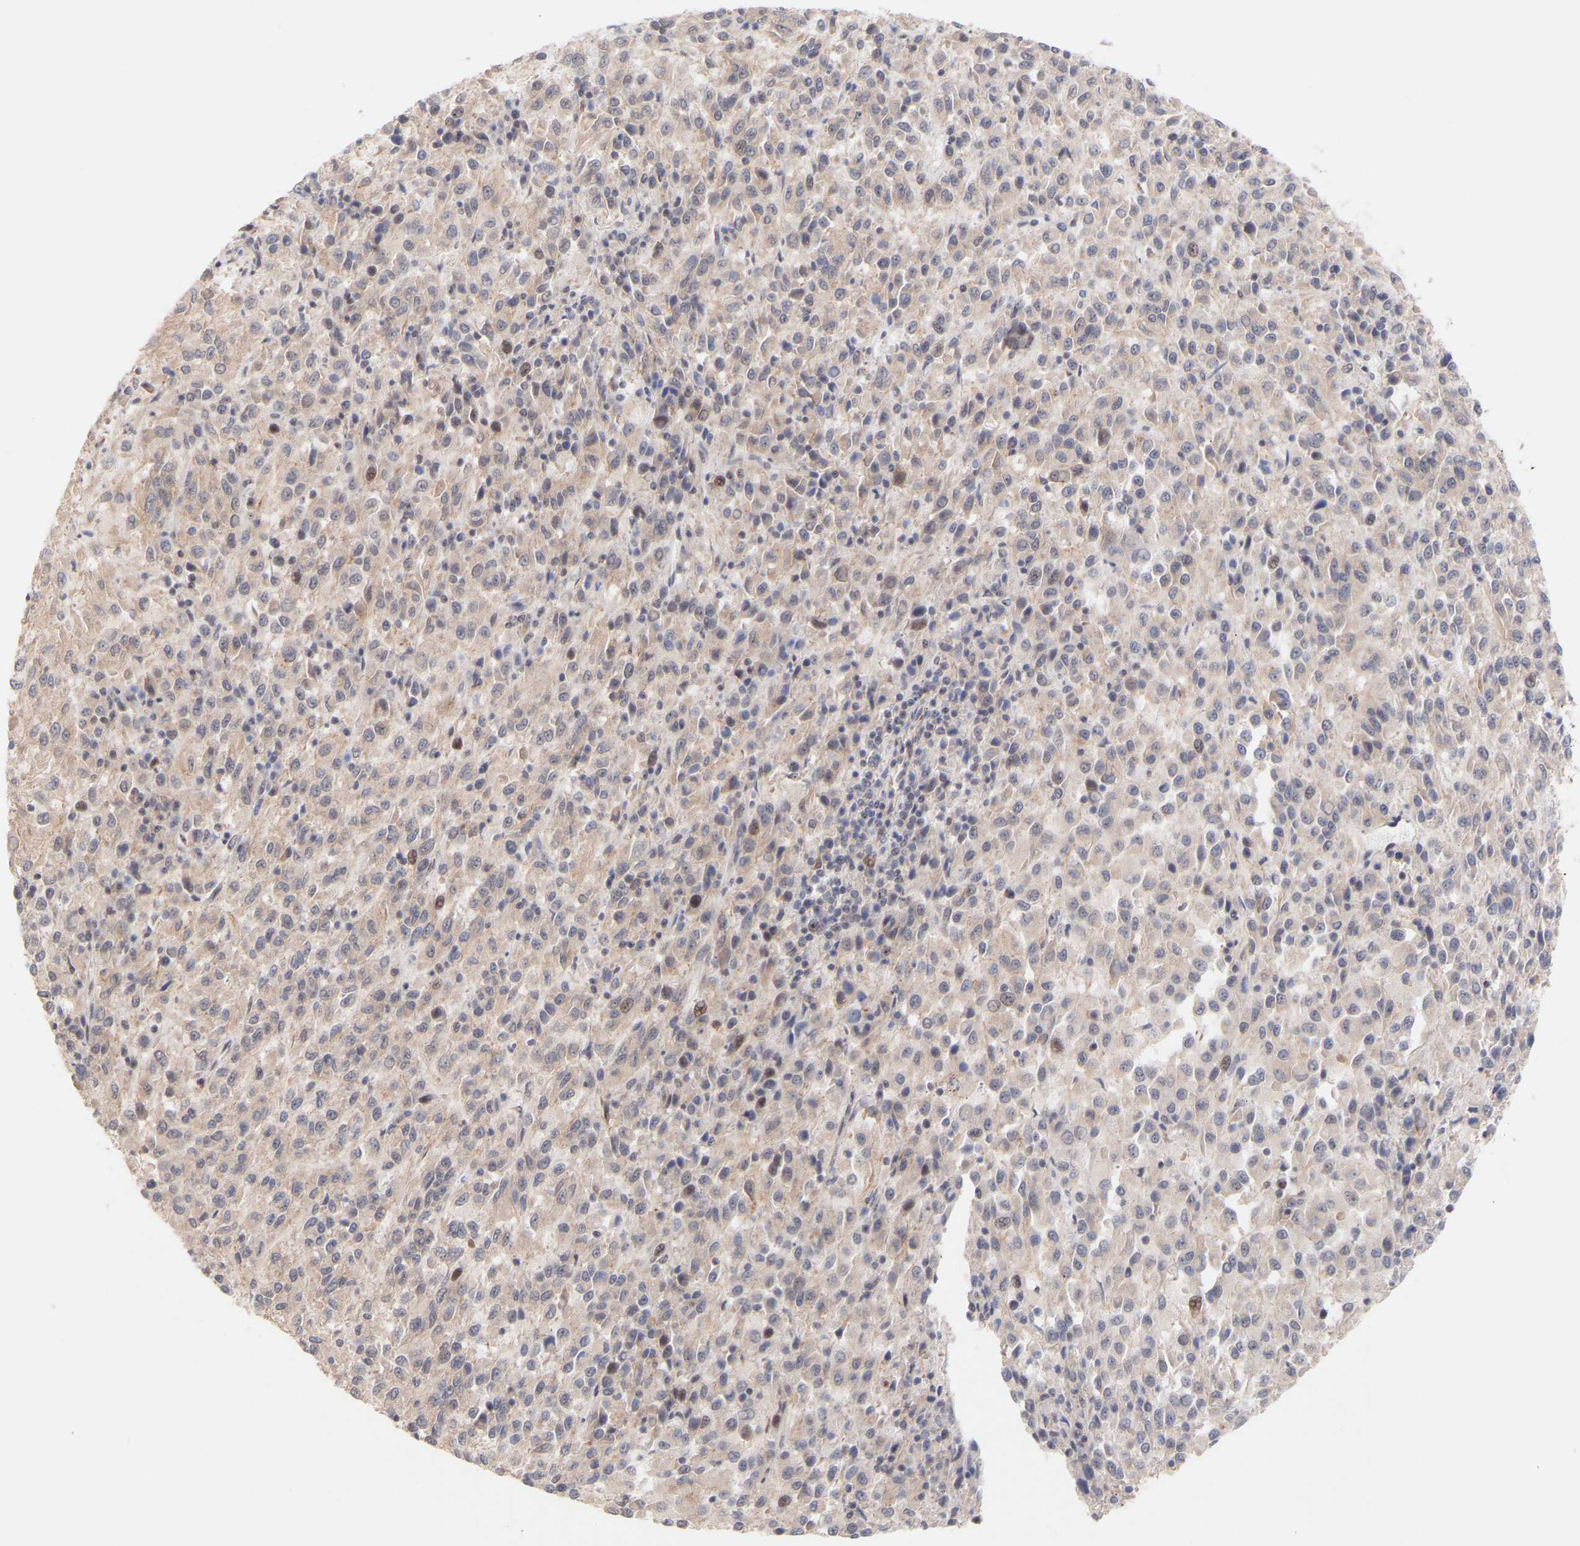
{"staining": {"intensity": "weak", "quantity": "<25%", "location": "nuclear"}, "tissue": "melanoma", "cell_type": "Tumor cells", "image_type": "cancer", "snomed": [{"axis": "morphology", "description": "Malignant melanoma, Metastatic site"}, {"axis": "topography", "description": "Lung"}], "caption": "A micrograph of malignant melanoma (metastatic site) stained for a protein reveals no brown staining in tumor cells.", "gene": "PDLIM5", "patient": {"sex": "male", "age": 64}}